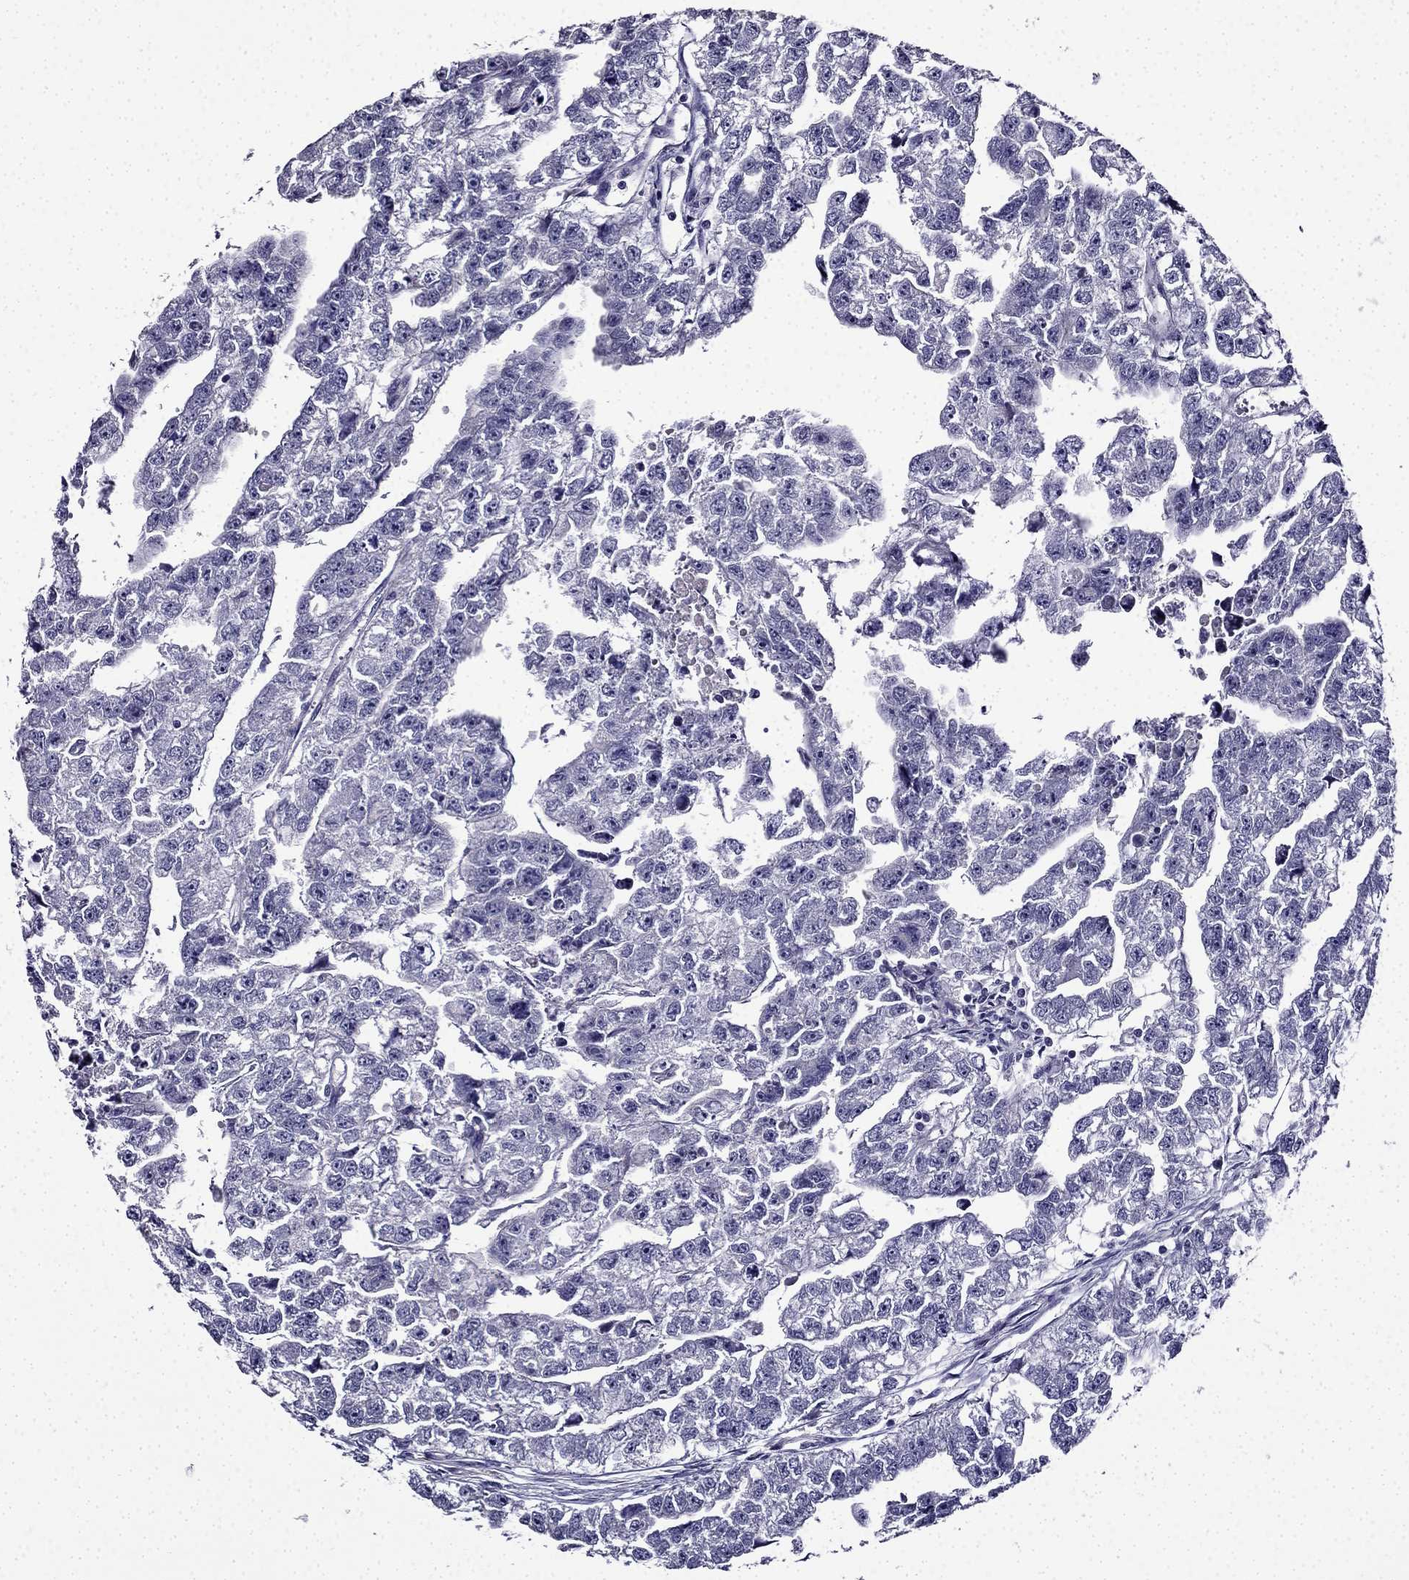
{"staining": {"intensity": "negative", "quantity": "none", "location": "none"}, "tissue": "testis cancer", "cell_type": "Tumor cells", "image_type": "cancer", "snomed": [{"axis": "morphology", "description": "Carcinoma, Embryonal, NOS"}, {"axis": "morphology", "description": "Teratoma, malignant, NOS"}, {"axis": "topography", "description": "Testis"}], "caption": "A micrograph of testis cancer stained for a protein displays no brown staining in tumor cells.", "gene": "TMEM266", "patient": {"sex": "male", "age": 44}}